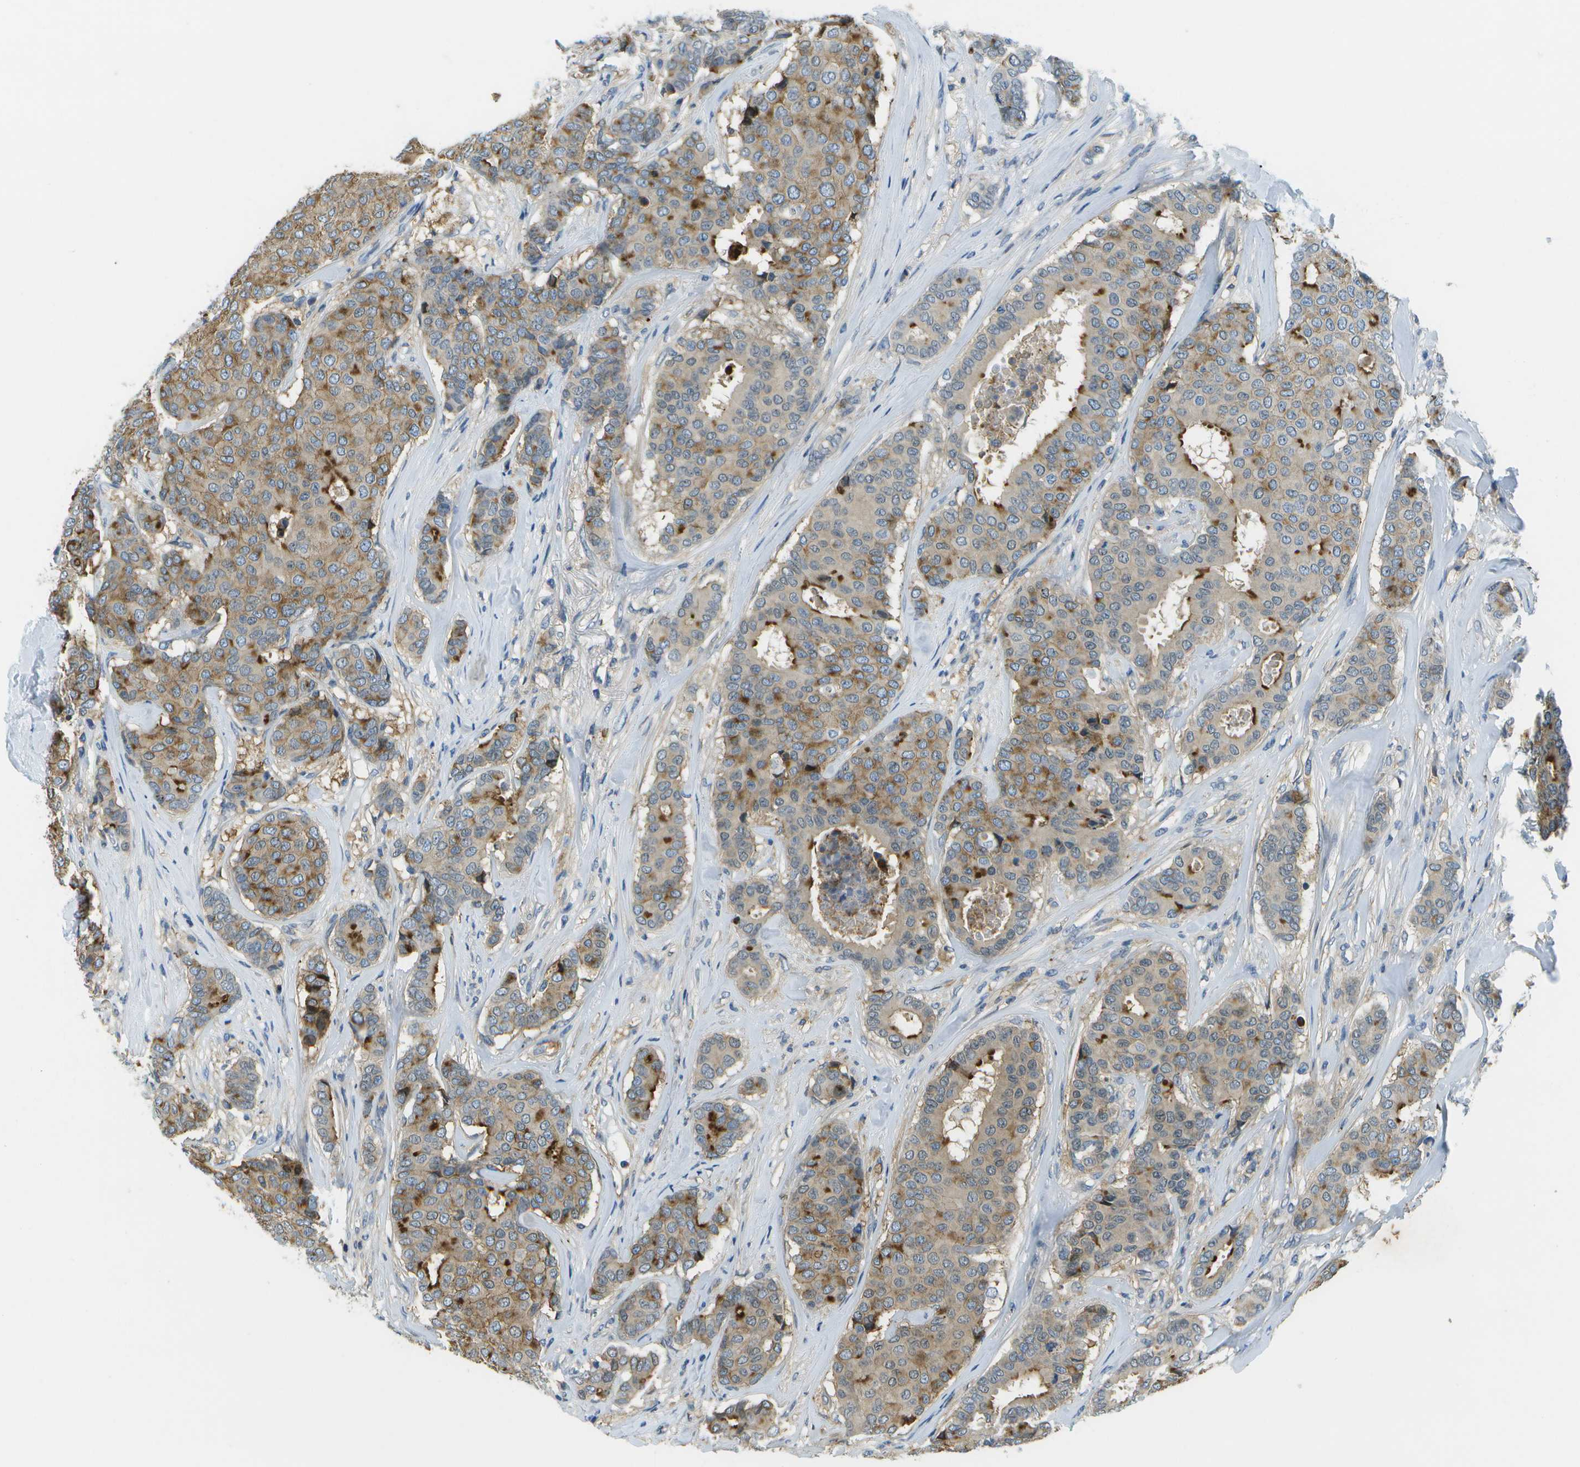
{"staining": {"intensity": "strong", "quantity": "25%-75%", "location": "cytoplasmic/membranous"}, "tissue": "breast cancer", "cell_type": "Tumor cells", "image_type": "cancer", "snomed": [{"axis": "morphology", "description": "Duct carcinoma"}, {"axis": "topography", "description": "Breast"}], "caption": "Protein staining reveals strong cytoplasmic/membranous expression in about 25%-75% of tumor cells in infiltrating ductal carcinoma (breast). (Stains: DAB (3,3'-diaminobenzidine) in brown, nuclei in blue, Microscopy: brightfield microscopy at high magnification).", "gene": "LRRC66", "patient": {"sex": "female", "age": 75}}